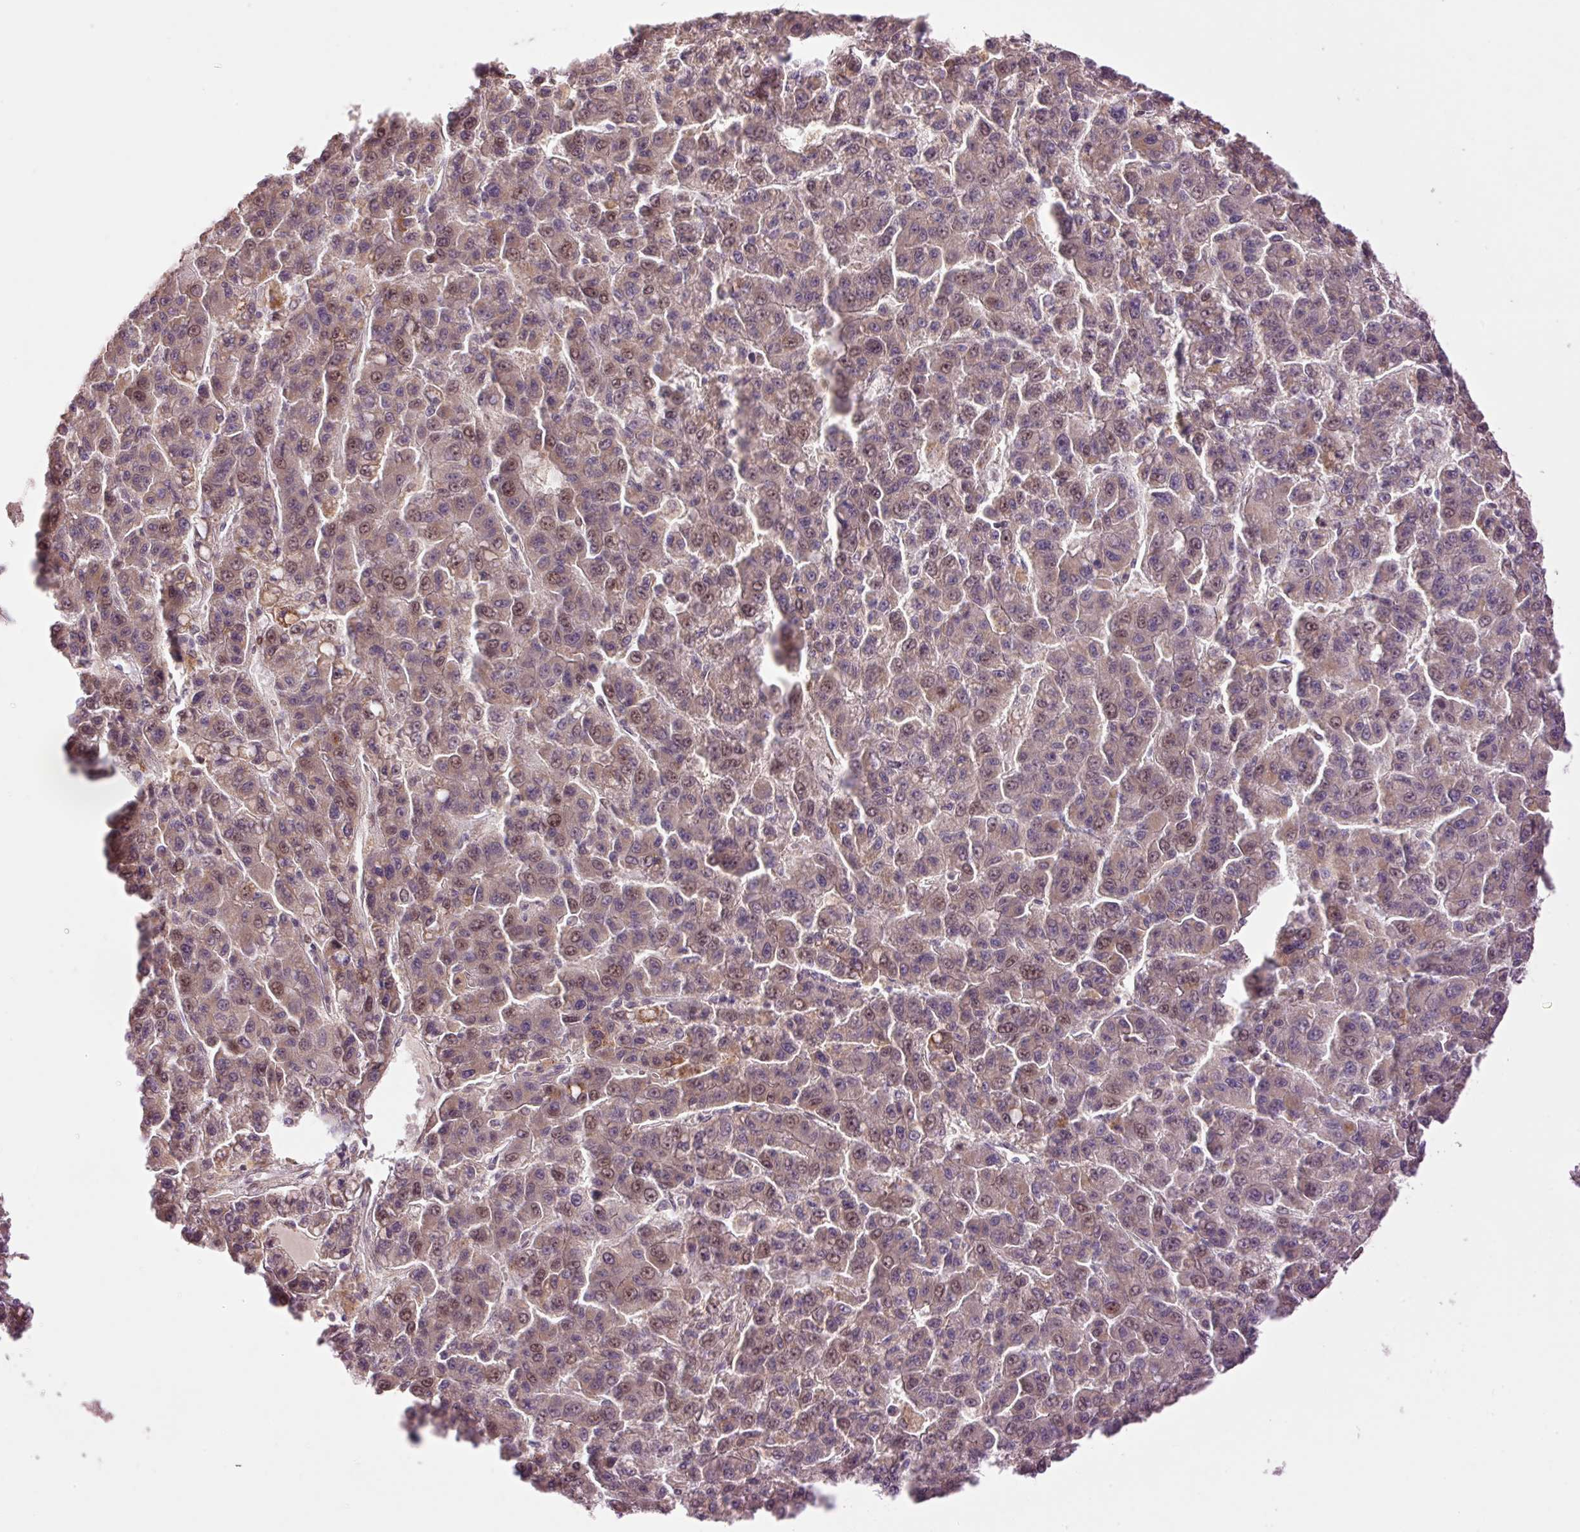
{"staining": {"intensity": "weak", "quantity": "25%-75%", "location": "nuclear"}, "tissue": "liver cancer", "cell_type": "Tumor cells", "image_type": "cancer", "snomed": [{"axis": "morphology", "description": "Carcinoma, Hepatocellular, NOS"}, {"axis": "topography", "description": "Liver"}], "caption": "DAB (3,3'-diaminobenzidine) immunohistochemical staining of human liver hepatocellular carcinoma reveals weak nuclear protein positivity in about 25%-75% of tumor cells. (DAB IHC with brightfield microscopy, high magnification).", "gene": "SLC29A3", "patient": {"sex": "male", "age": 70}}